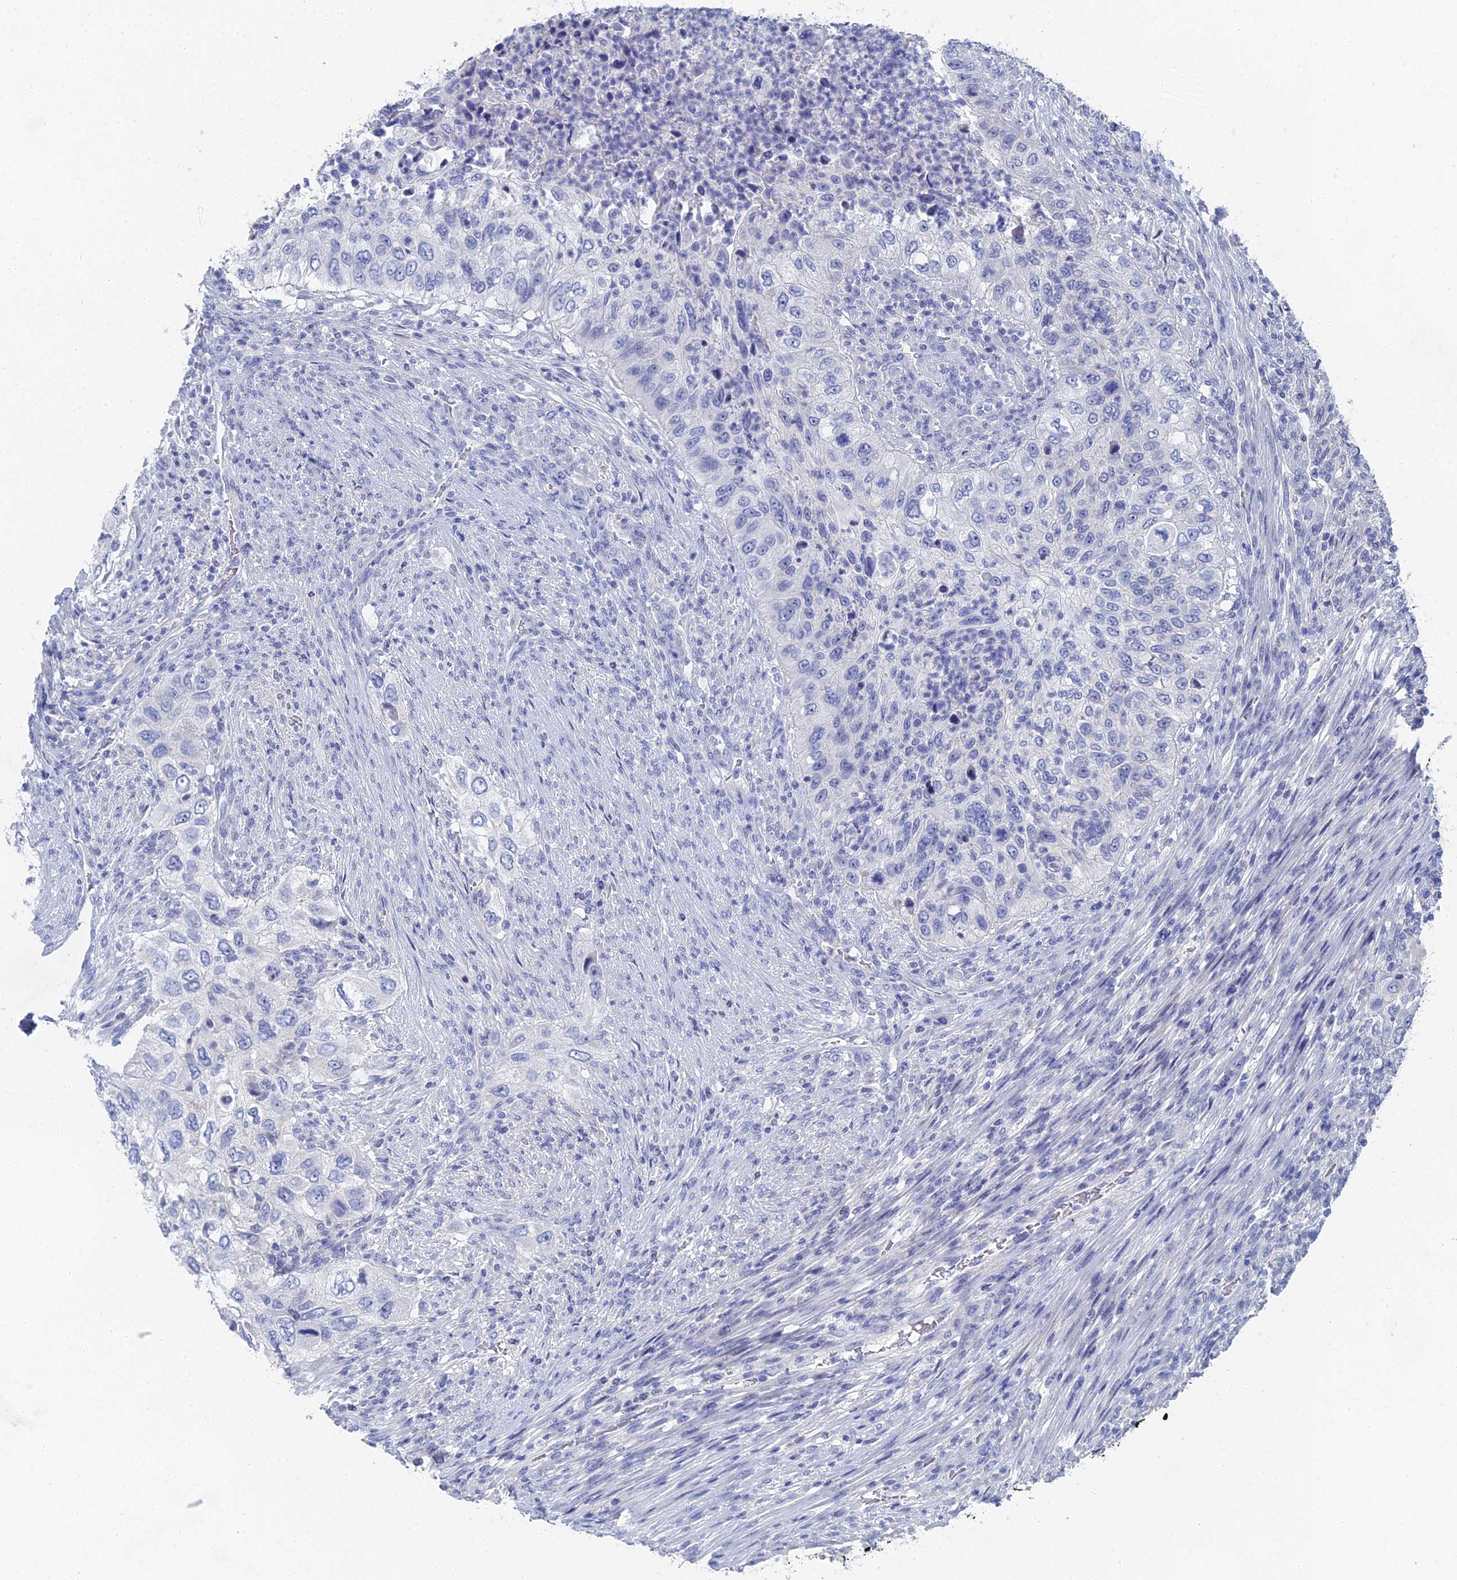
{"staining": {"intensity": "negative", "quantity": "none", "location": "none"}, "tissue": "urothelial cancer", "cell_type": "Tumor cells", "image_type": "cancer", "snomed": [{"axis": "morphology", "description": "Urothelial carcinoma, High grade"}, {"axis": "topography", "description": "Urinary bladder"}], "caption": "DAB (3,3'-diaminobenzidine) immunohistochemical staining of human urothelial cancer reveals no significant positivity in tumor cells.", "gene": "GFAP", "patient": {"sex": "female", "age": 60}}